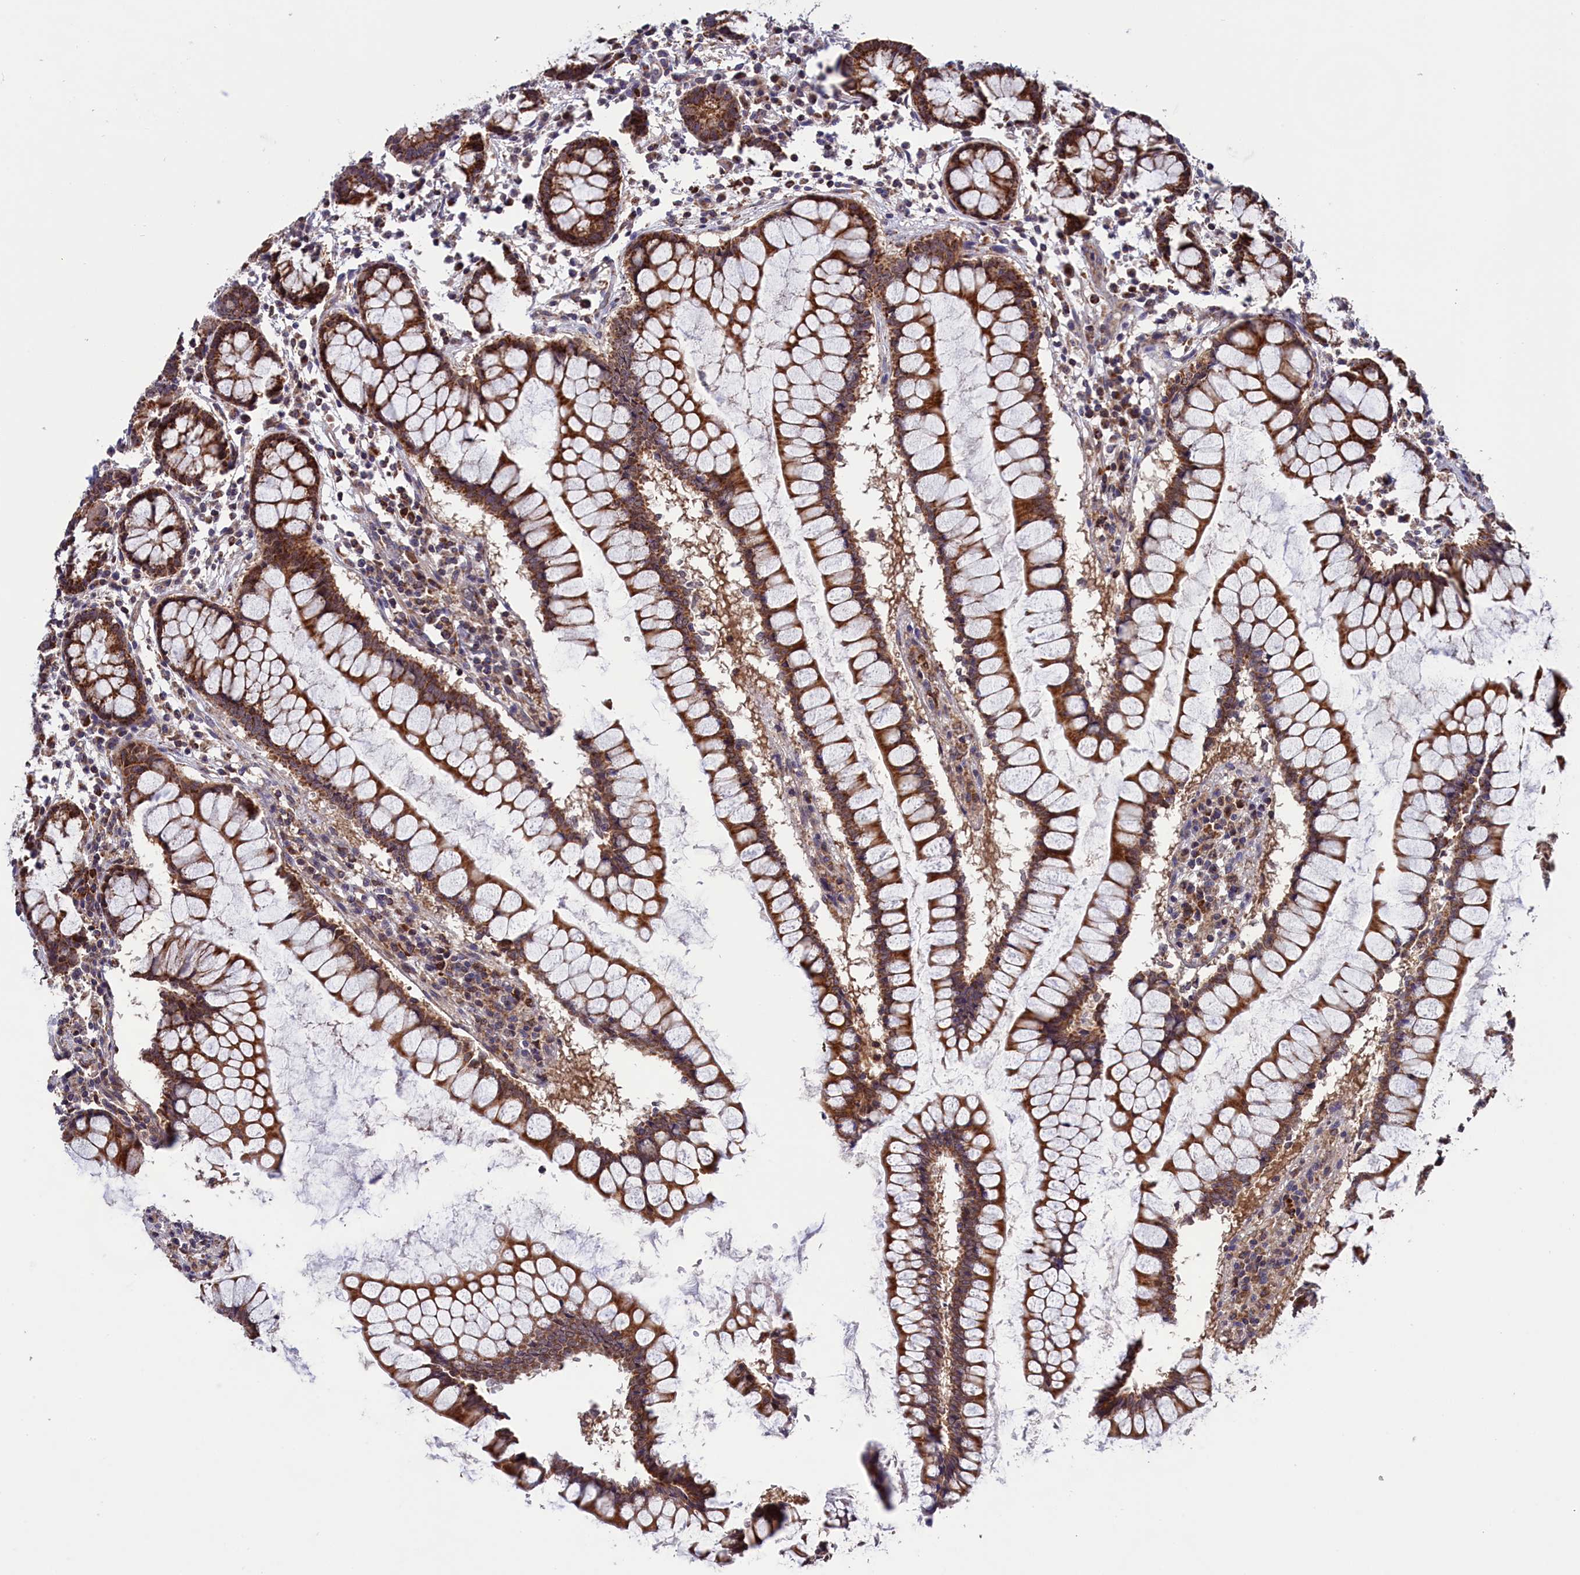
{"staining": {"intensity": "weak", "quantity": ">75%", "location": "cytoplasmic/membranous"}, "tissue": "colon", "cell_type": "Endothelial cells", "image_type": "normal", "snomed": [{"axis": "morphology", "description": "Normal tissue, NOS"}, {"axis": "morphology", "description": "Adenocarcinoma, NOS"}, {"axis": "topography", "description": "Colon"}], "caption": "This is an image of IHC staining of normal colon, which shows weak positivity in the cytoplasmic/membranous of endothelial cells.", "gene": "TIMM44", "patient": {"sex": "female", "age": 55}}